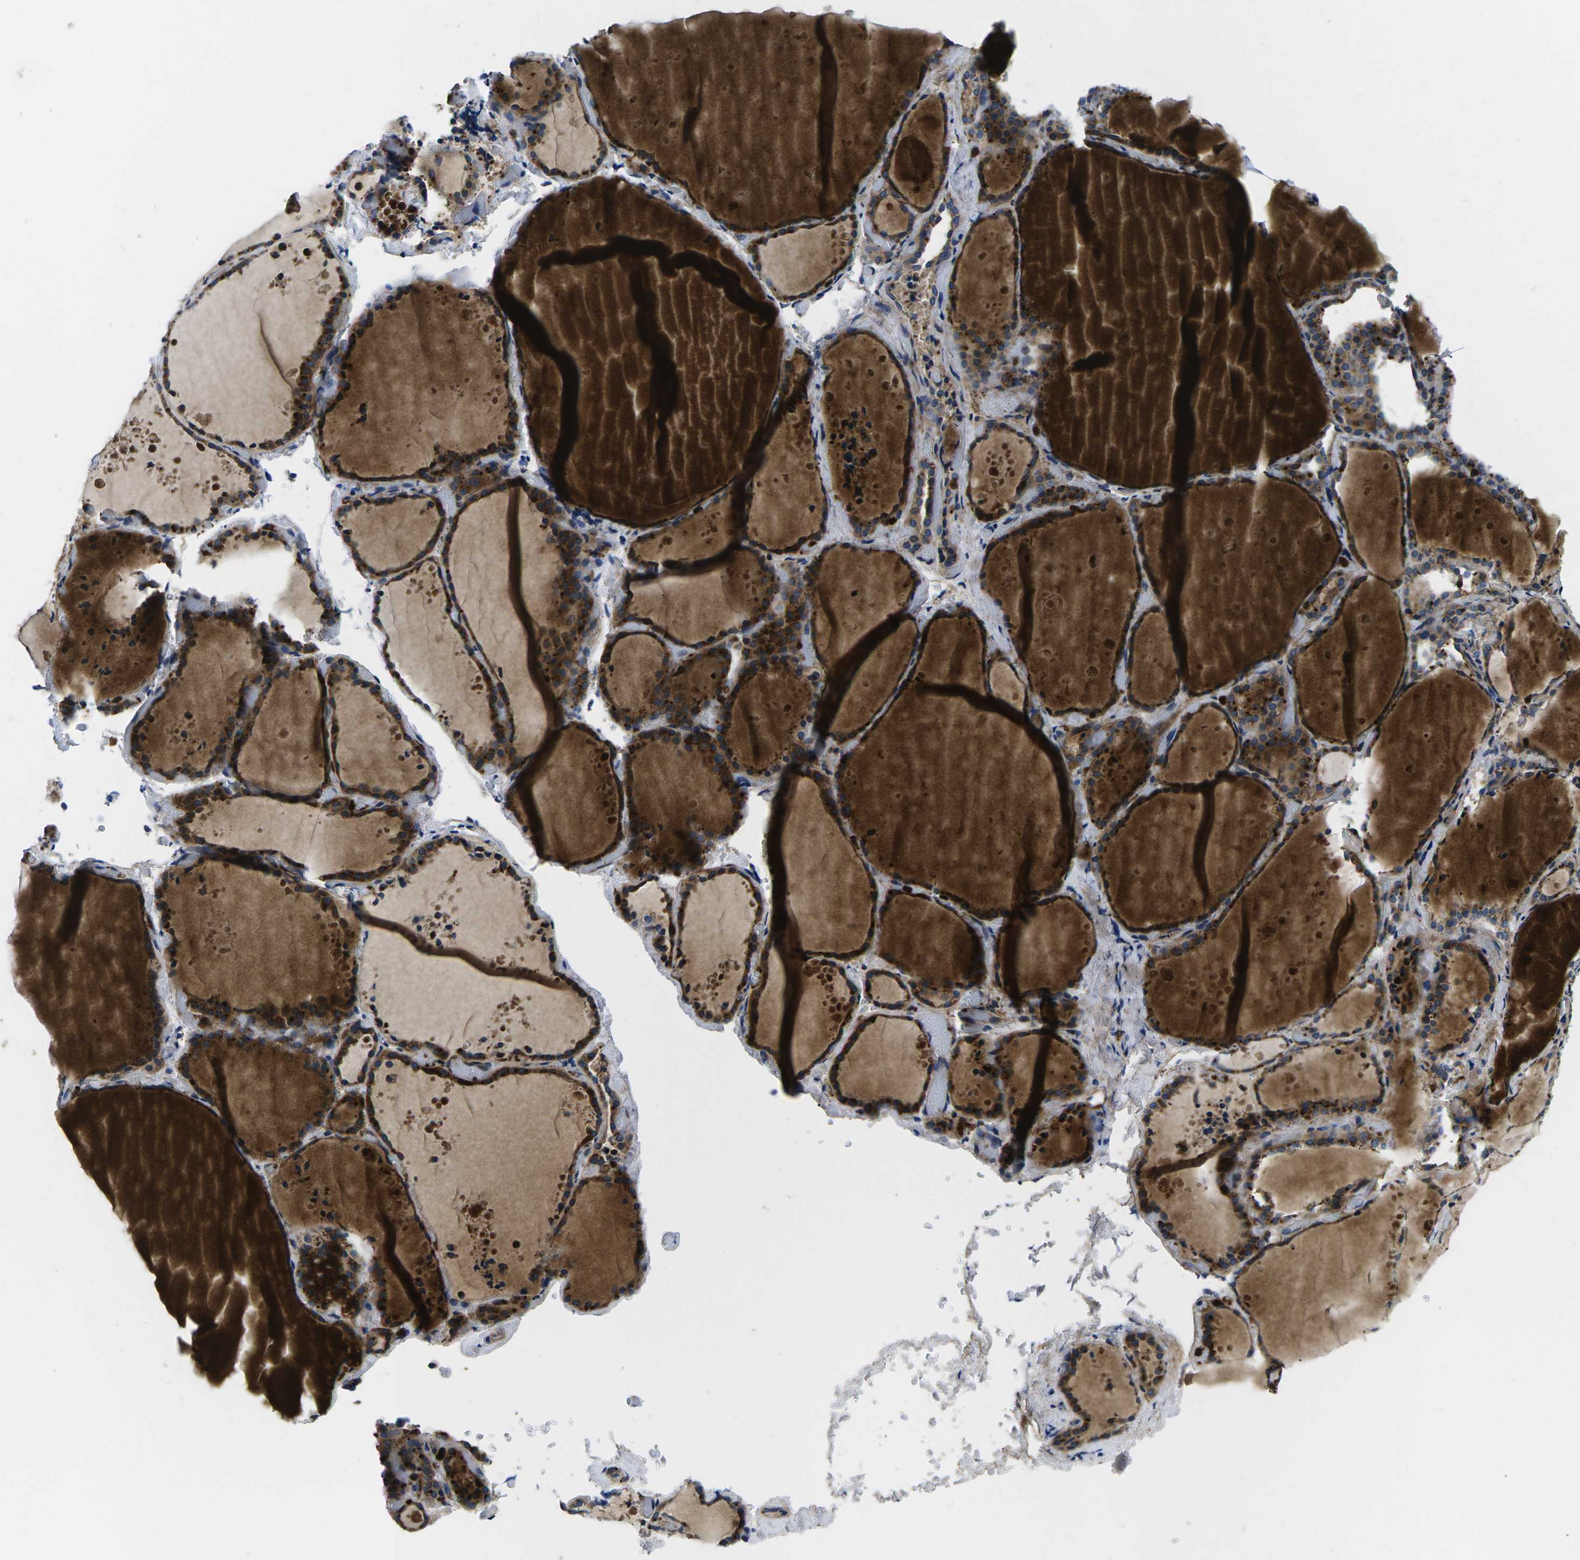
{"staining": {"intensity": "moderate", "quantity": ">75%", "location": "cytoplasmic/membranous"}, "tissue": "thyroid gland", "cell_type": "Glandular cells", "image_type": "normal", "snomed": [{"axis": "morphology", "description": "Normal tissue, NOS"}, {"axis": "topography", "description": "Thyroid gland"}], "caption": "DAB immunohistochemical staining of benign thyroid gland shows moderate cytoplasmic/membranous protein positivity in approximately >75% of glandular cells.", "gene": "PLCE1", "patient": {"sex": "female", "age": 44}}